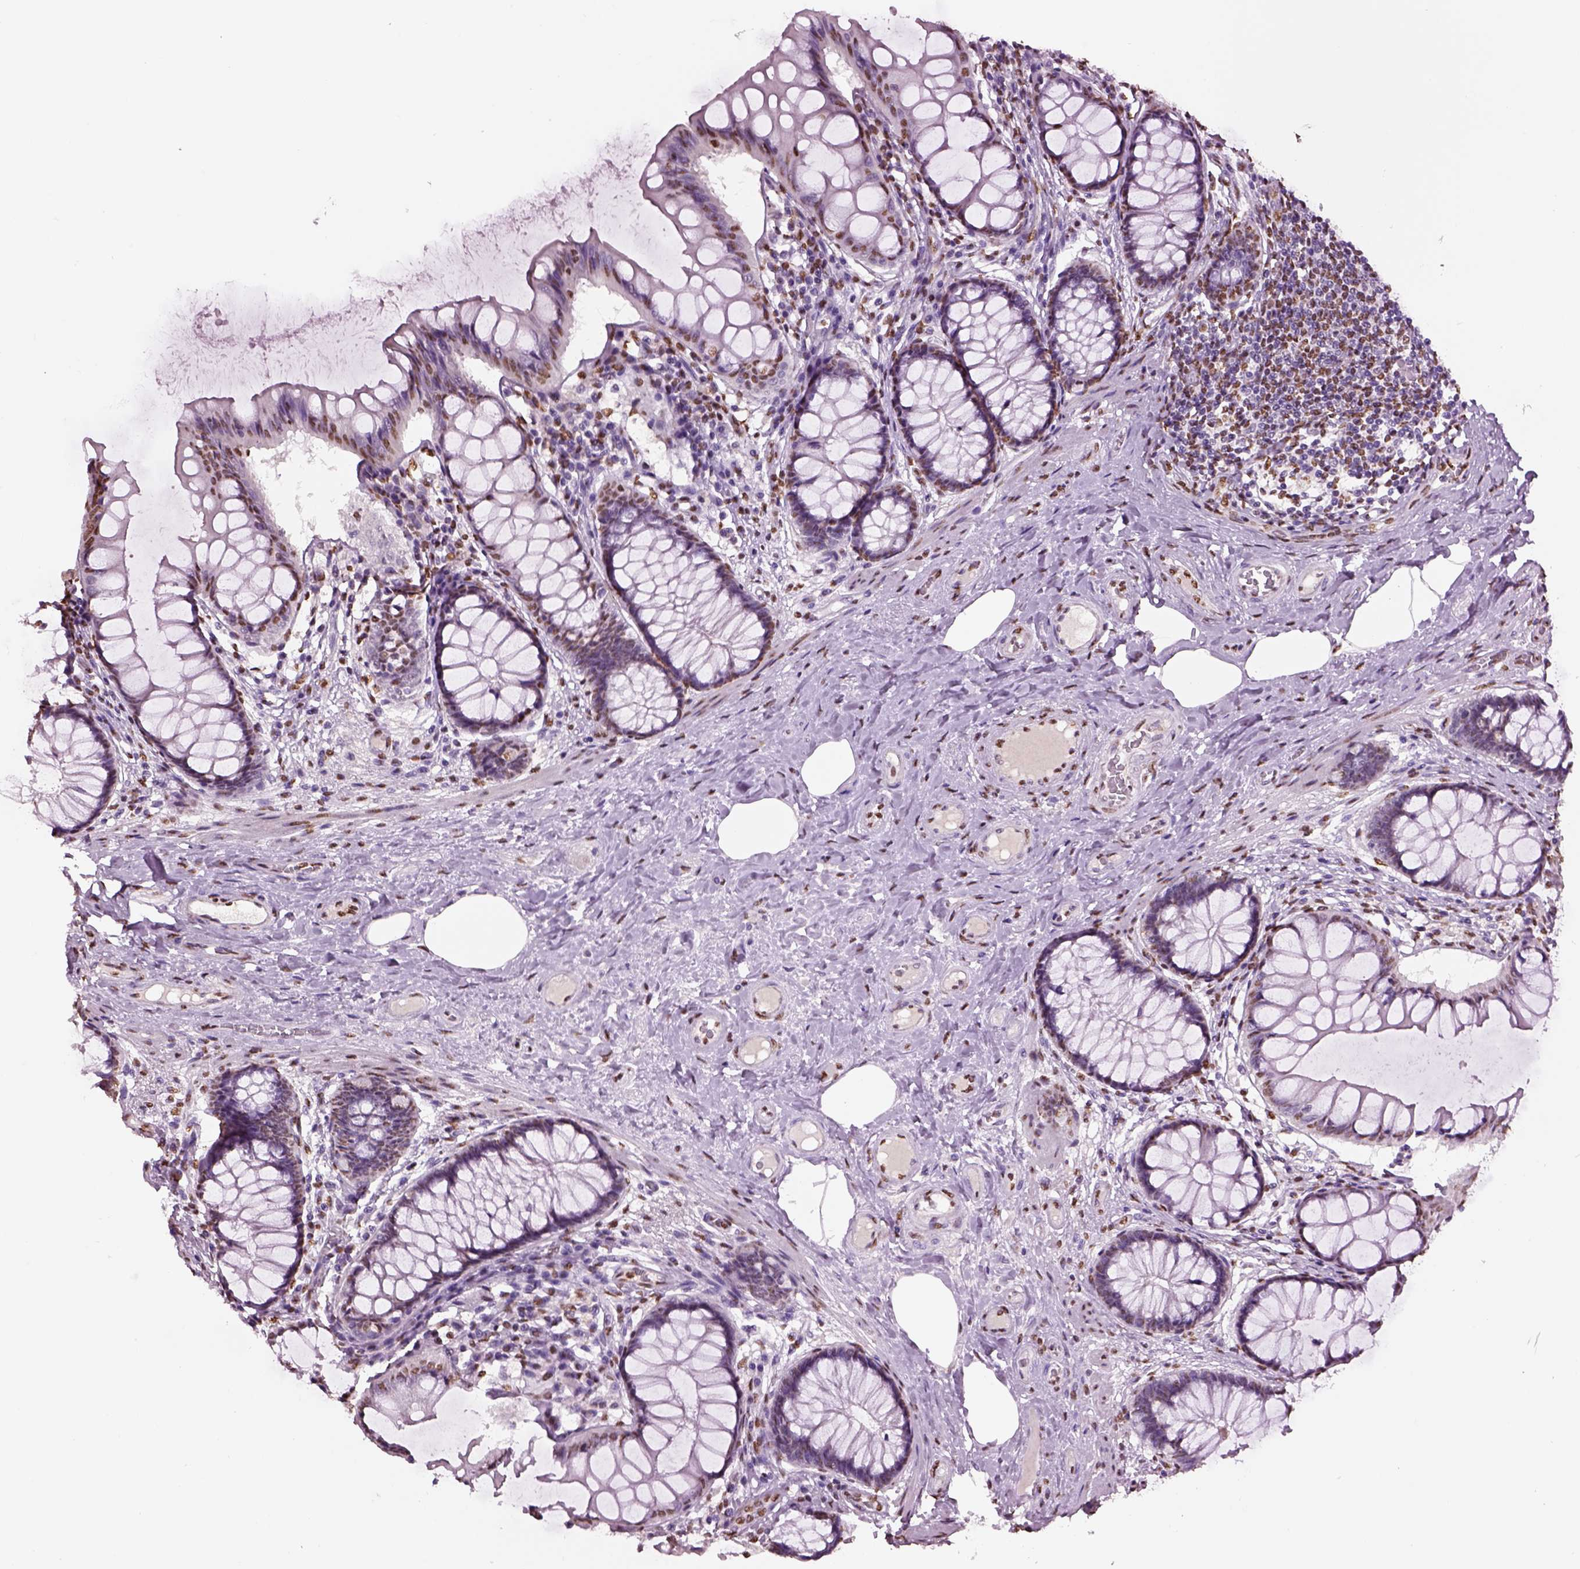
{"staining": {"intensity": "strong", "quantity": ">75%", "location": "nuclear"}, "tissue": "colon", "cell_type": "Endothelial cells", "image_type": "normal", "snomed": [{"axis": "morphology", "description": "Normal tissue, NOS"}, {"axis": "topography", "description": "Colon"}], "caption": "A high amount of strong nuclear expression is appreciated in about >75% of endothelial cells in unremarkable colon. Using DAB (3,3'-diaminobenzidine) (brown) and hematoxylin (blue) stains, captured at high magnification using brightfield microscopy.", "gene": "DDX3X", "patient": {"sex": "female", "age": 65}}